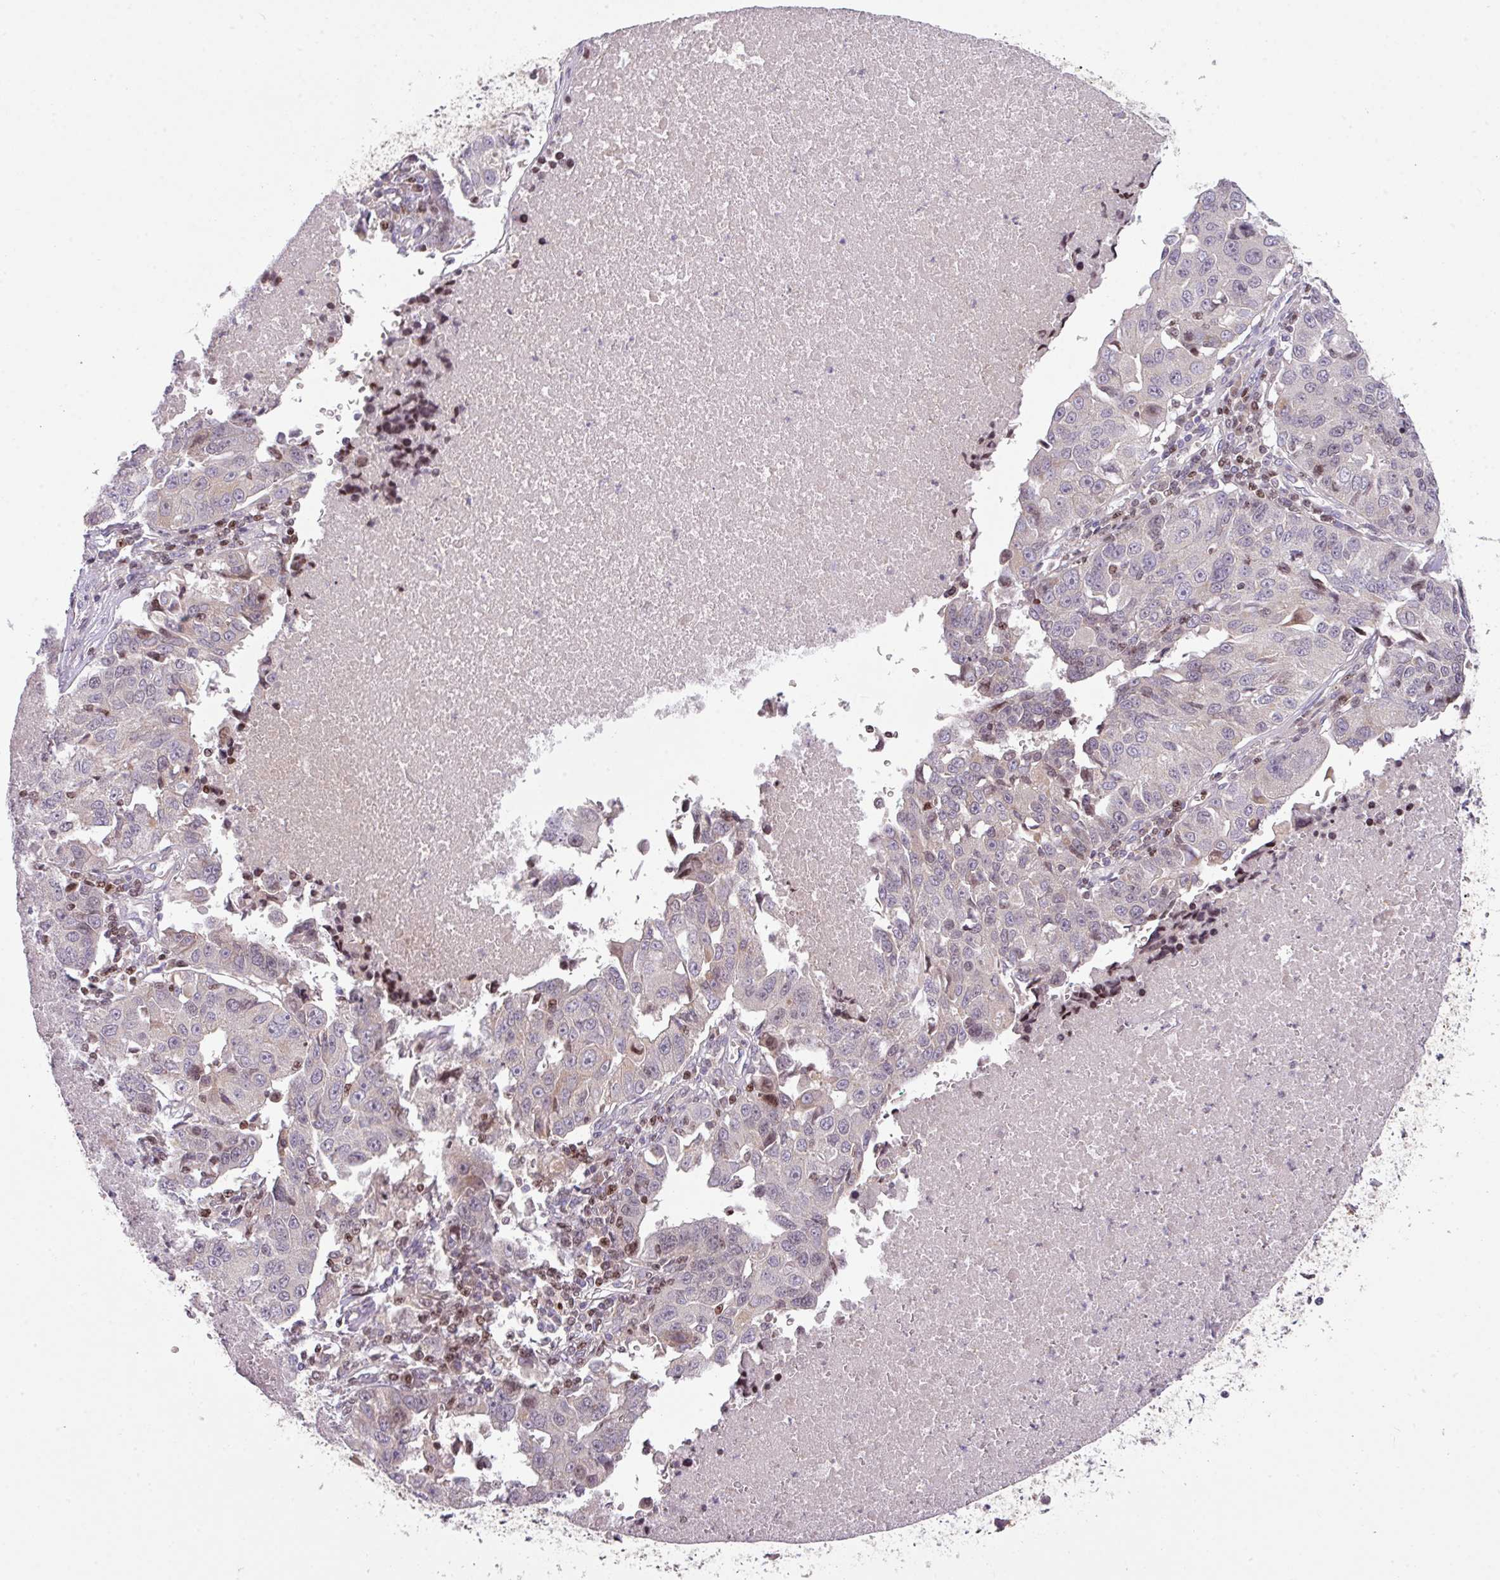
{"staining": {"intensity": "negative", "quantity": "none", "location": "none"}, "tissue": "lung cancer", "cell_type": "Tumor cells", "image_type": "cancer", "snomed": [{"axis": "morphology", "description": "Squamous cell carcinoma, NOS"}, {"axis": "topography", "description": "Lung"}], "caption": "A high-resolution photomicrograph shows immunohistochemistry (IHC) staining of lung cancer, which shows no significant positivity in tumor cells.", "gene": "ZNF394", "patient": {"sex": "female", "age": 66}}